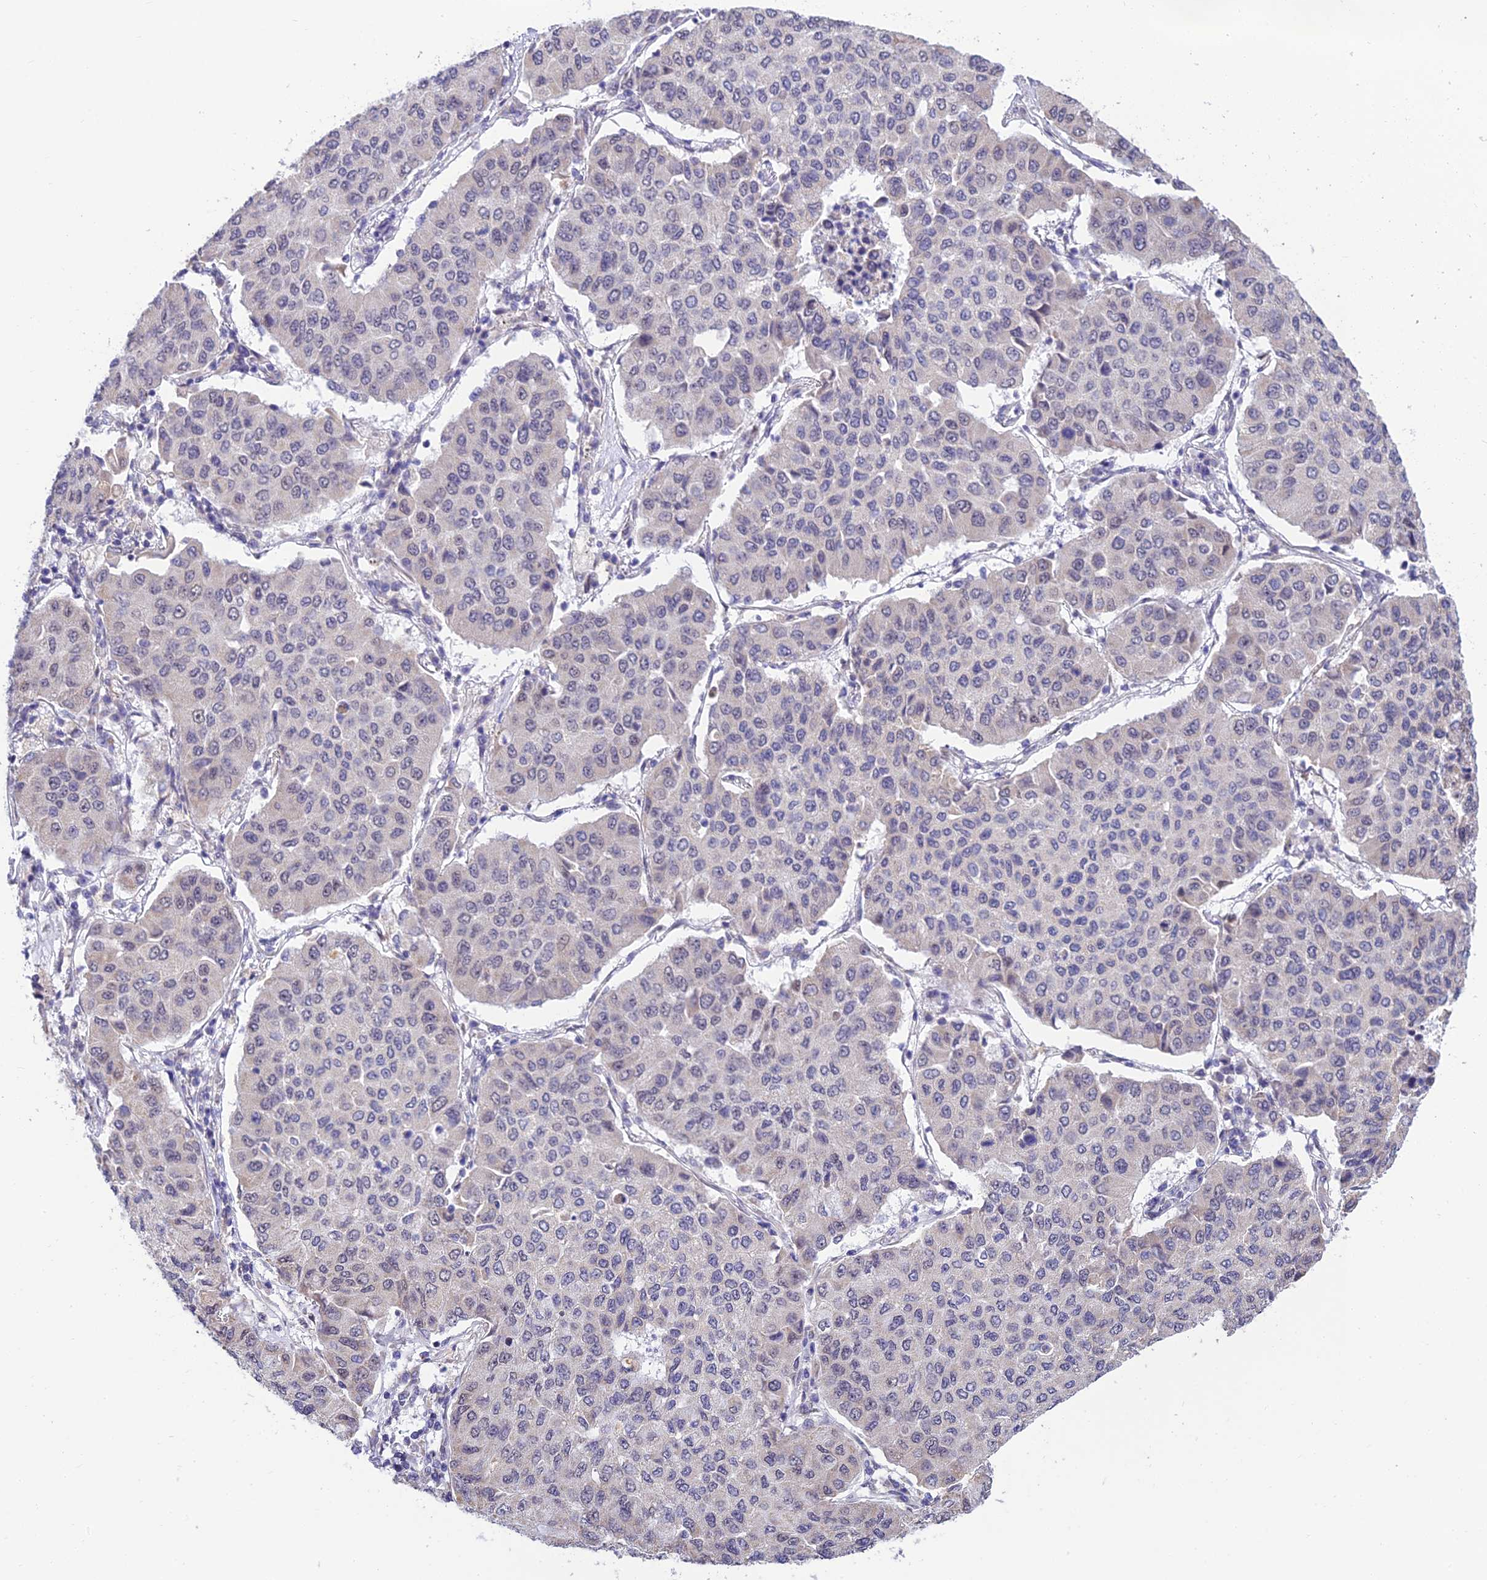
{"staining": {"intensity": "weak", "quantity": "<25%", "location": "nuclear"}, "tissue": "lung cancer", "cell_type": "Tumor cells", "image_type": "cancer", "snomed": [{"axis": "morphology", "description": "Squamous cell carcinoma, NOS"}, {"axis": "topography", "description": "Lung"}], "caption": "Image shows no protein staining in tumor cells of lung cancer (squamous cell carcinoma) tissue.", "gene": "C2orf49", "patient": {"sex": "male", "age": 74}}